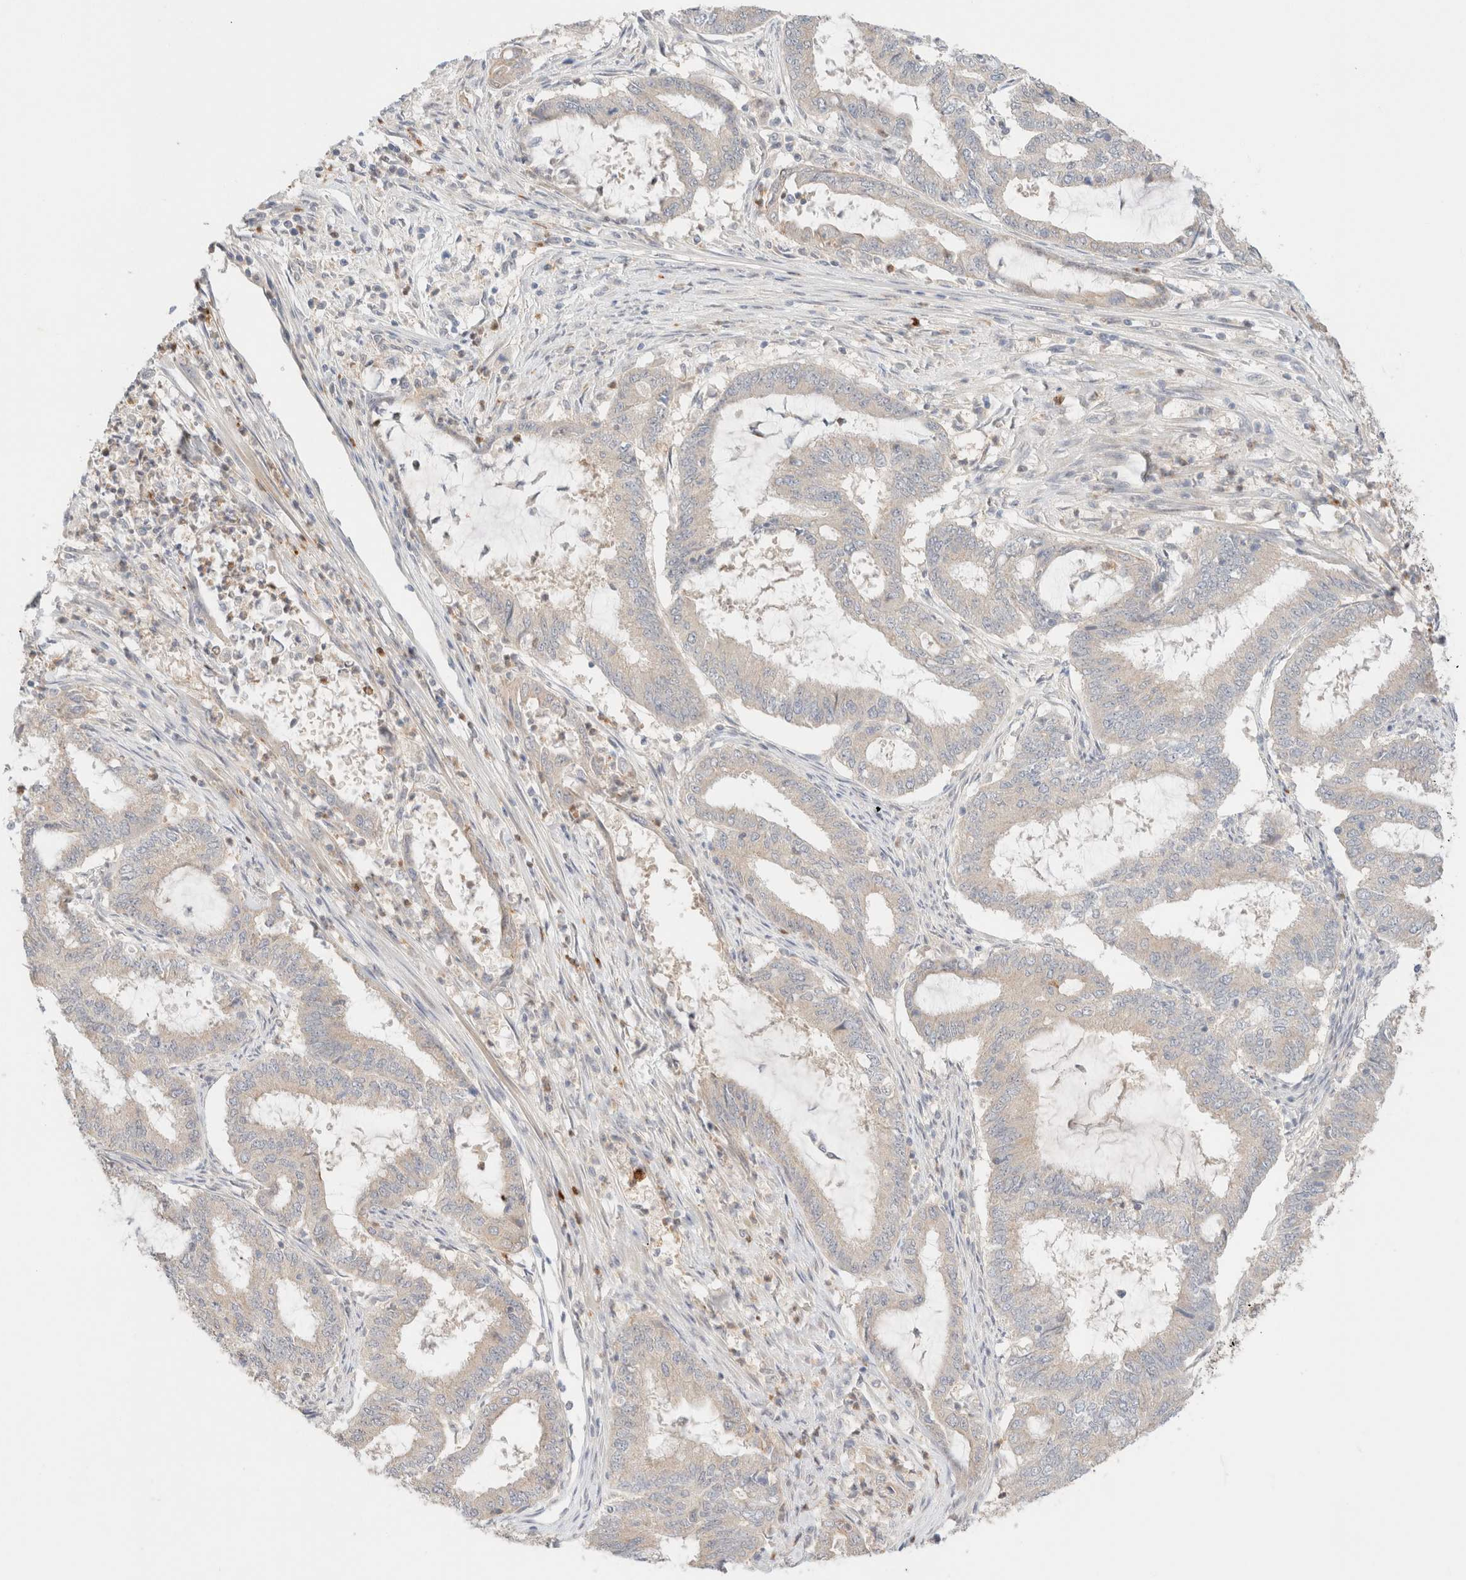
{"staining": {"intensity": "weak", "quantity": "25%-75%", "location": "cytoplasmic/membranous"}, "tissue": "endometrial cancer", "cell_type": "Tumor cells", "image_type": "cancer", "snomed": [{"axis": "morphology", "description": "Adenocarcinoma, NOS"}, {"axis": "topography", "description": "Endometrium"}], "caption": "Adenocarcinoma (endometrial) stained with a protein marker reveals weak staining in tumor cells.", "gene": "SGSM2", "patient": {"sex": "female", "age": 51}}